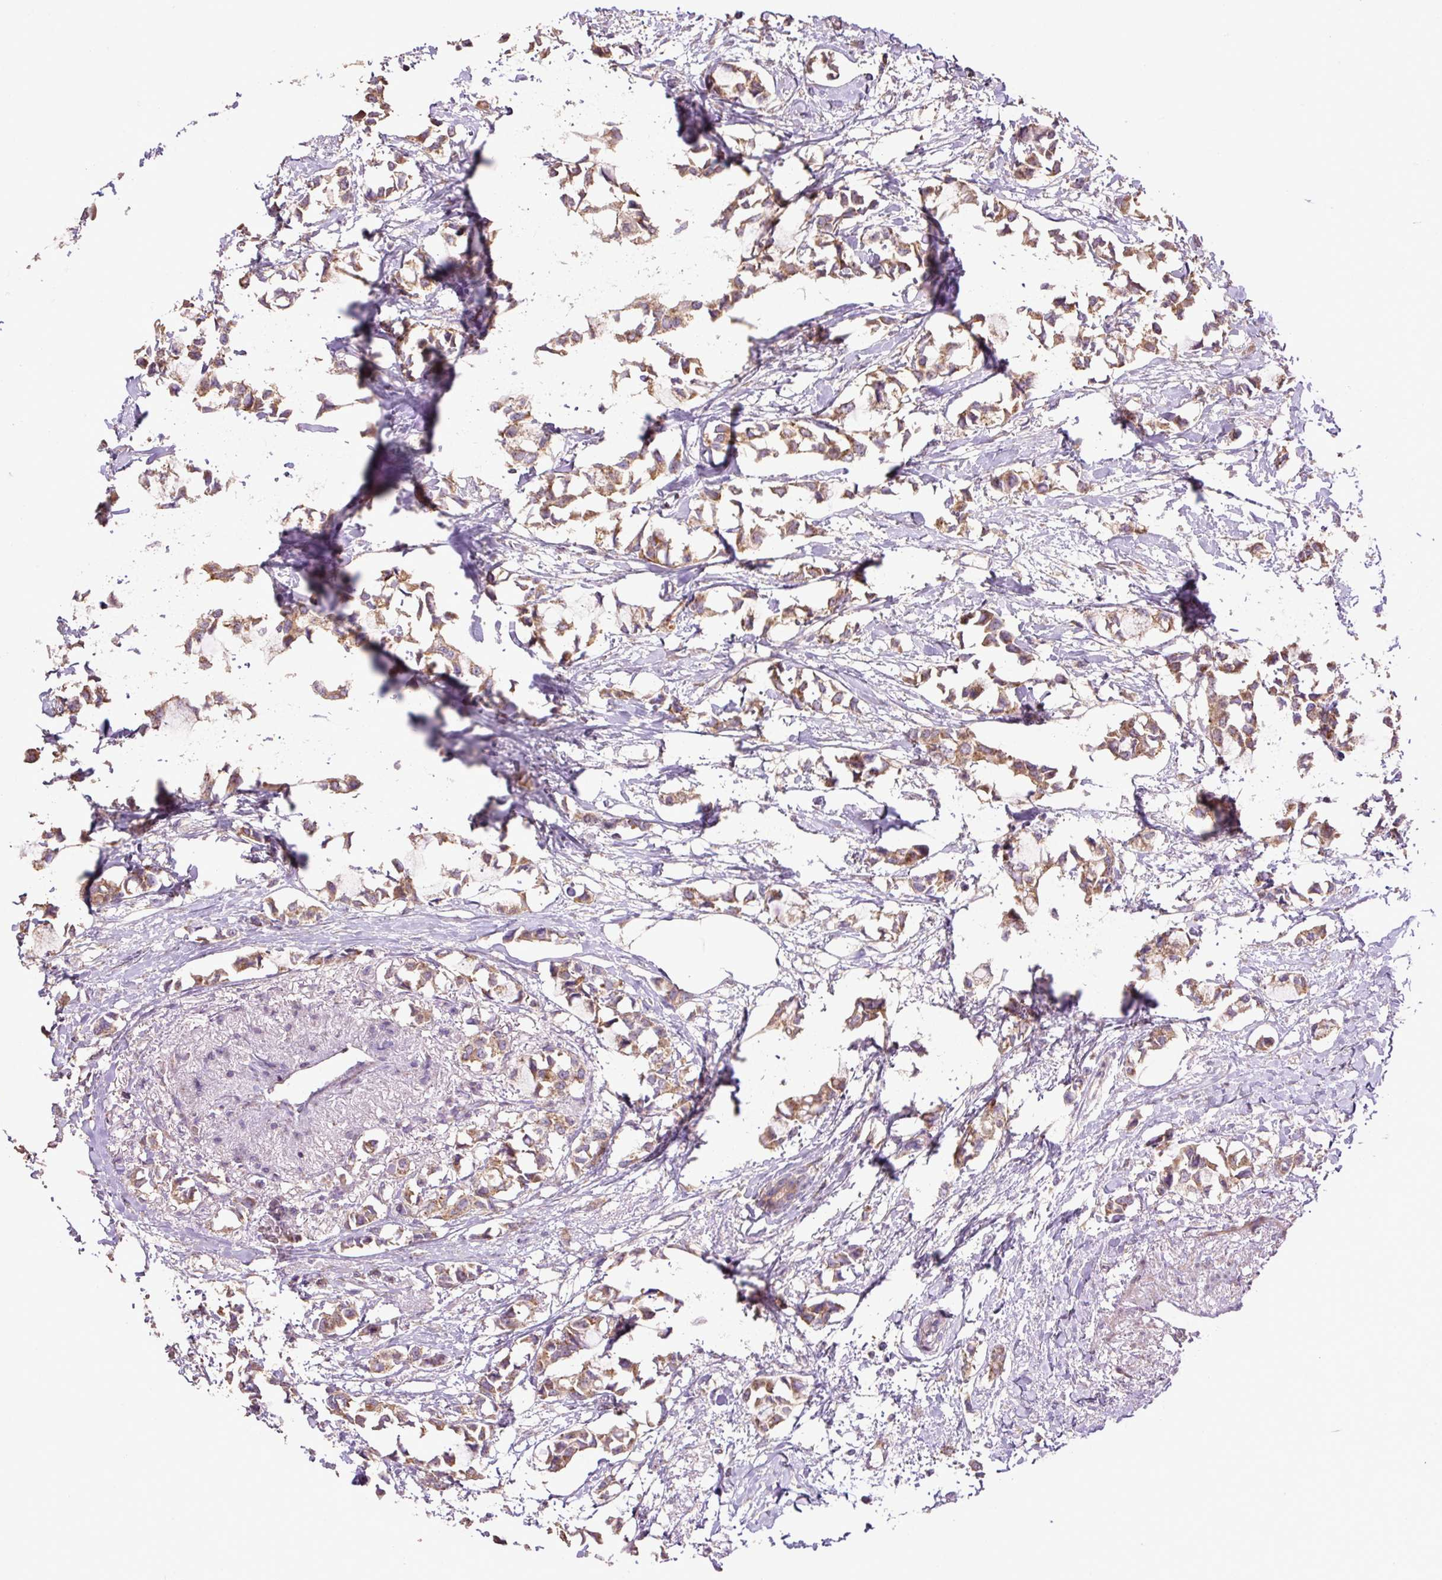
{"staining": {"intensity": "moderate", "quantity": ">75%", "location": "cytoplasmic/membranous"}, "tissue": "breast cancer", "cell_type": "Tumor cells", "image_type": "cancer", "snomed": [{"axis": "morphology", "description": "Duct carcinoma"}, {"axis": "topography", "description": "Breast"}], "caption": "Brown immunohistochemical staining in human breast cancer exhibits moderate cytoplasmic/membranous expression in about >75% of tumor cells.", "gene": "ABR", "patient": {"sex": "female", "age": 73}}